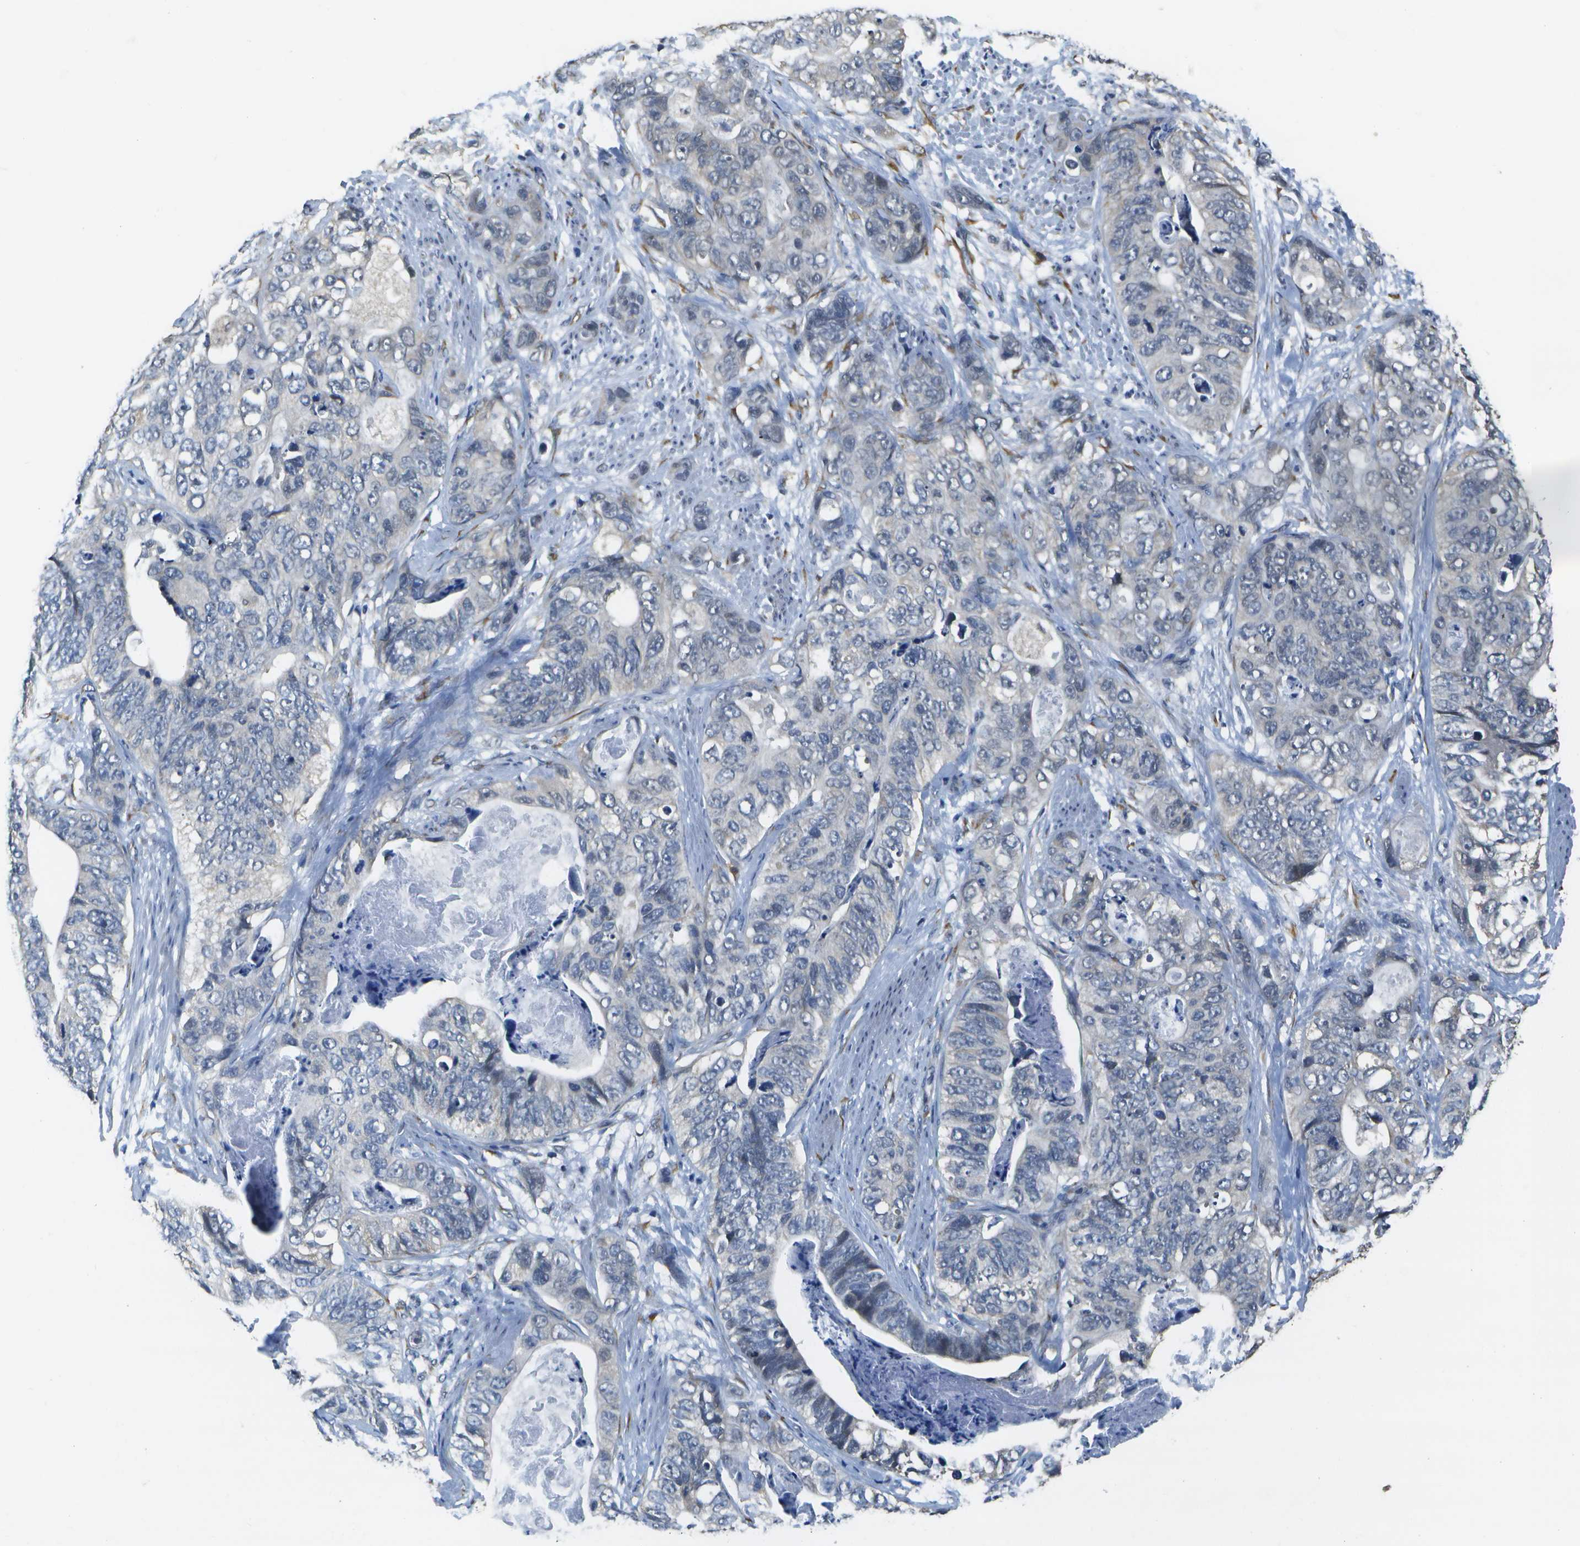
{"staining": {"intensity": "negative", "quantity": "none", "location": "none"}, "tissue": "stomach cancer", "cell_type": "Tumor cells", "image_type": "cancer", "snomed": [{"axis": "morphology", "description": "Adenocarcinoma, NOS"}, {"axis": "topography", "description": "Stomach"}], "caption": "A micrograph of stomach adenocarcinoma stained for a protein reveals no brown staining in tumor cells.", "gene": "DSE", "patient": {"sex": "female", "age": 89}}